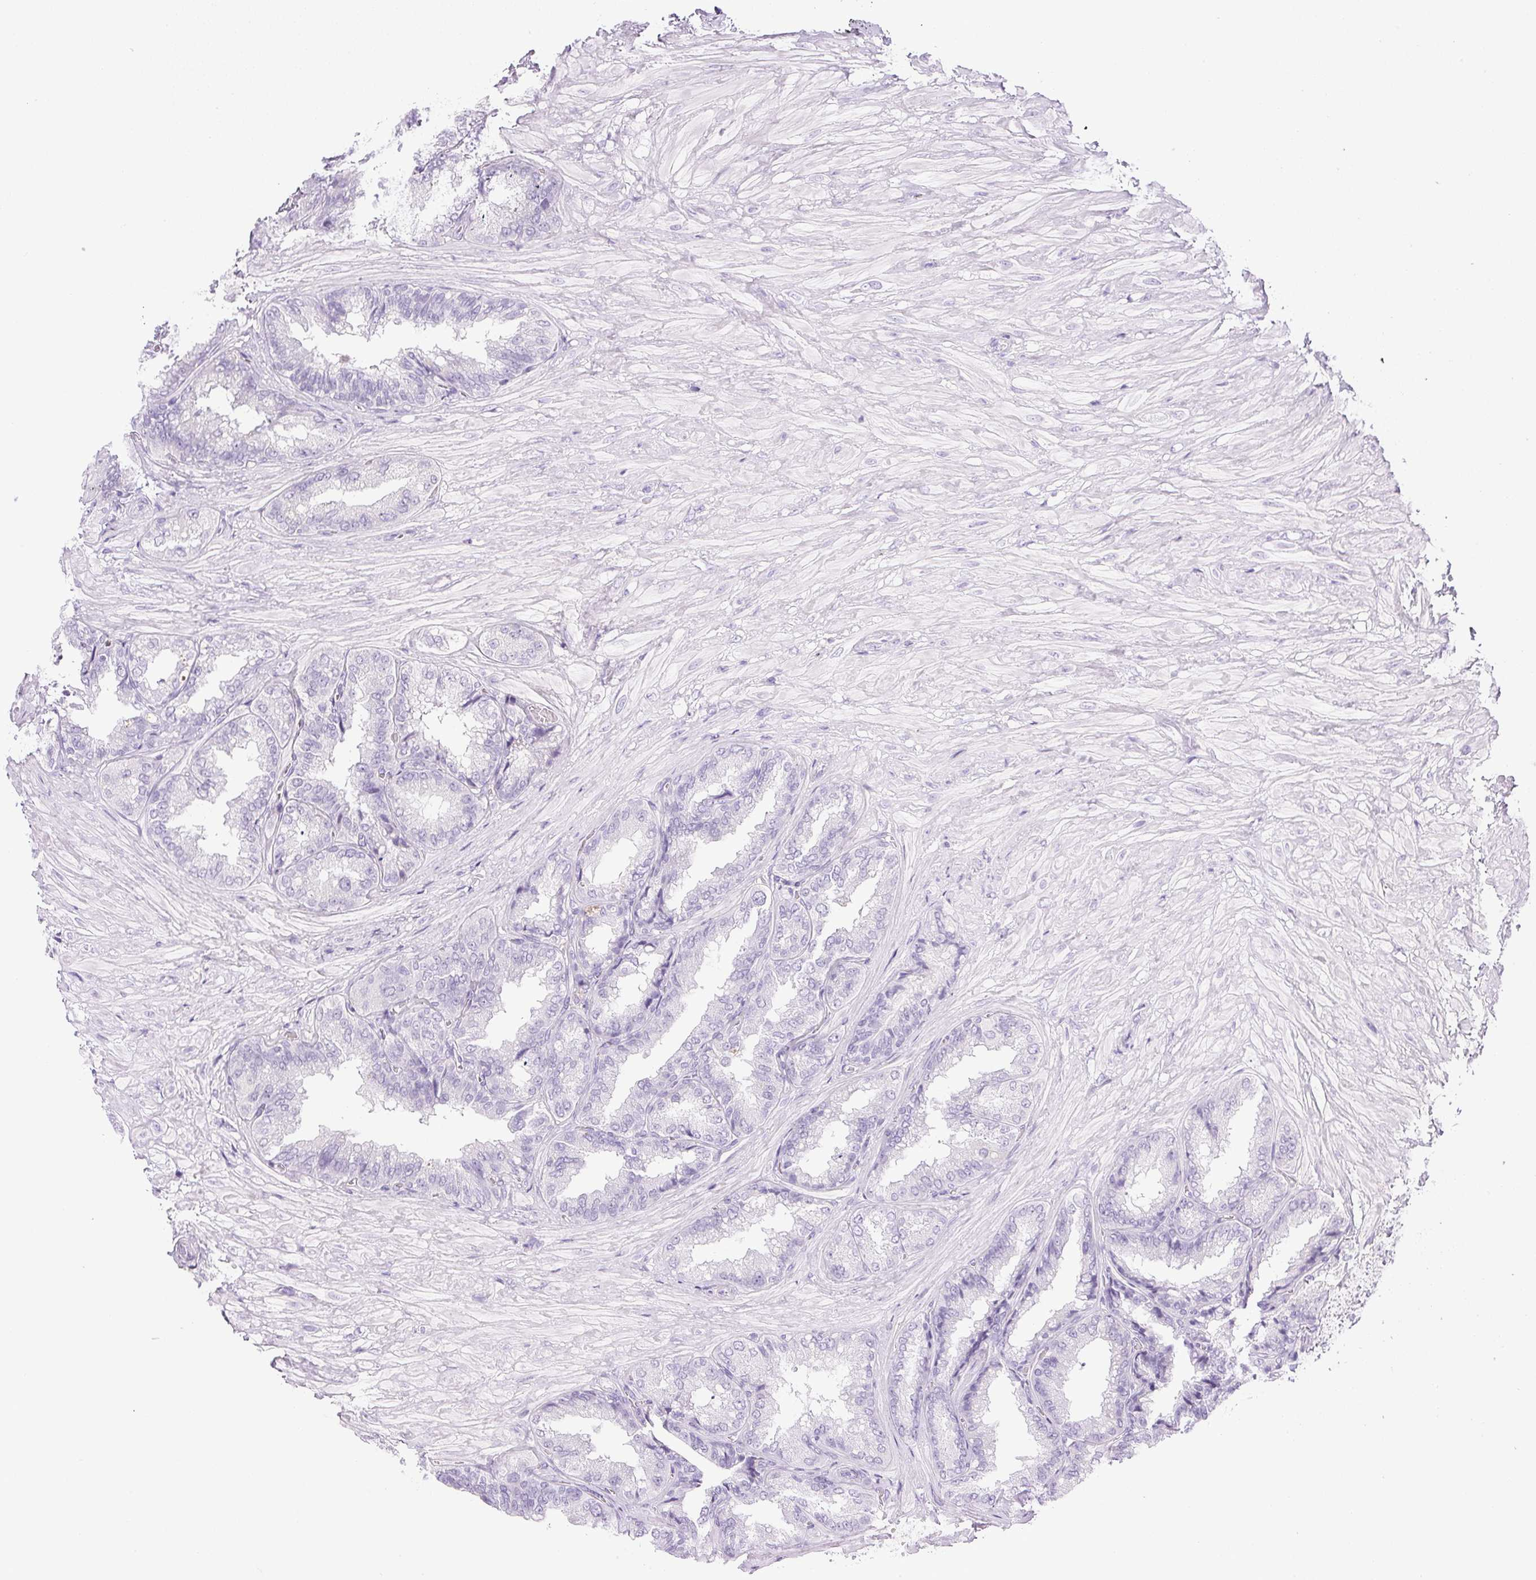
{"staining": {"intensity": "negative", "quantity": "none", "location": "none"}, "tissue": "seminal vesicle", "cell_type": "Glandular cells", "image_type": "normal", "snomed": [{"axis": "morphology", "description": "Normal tissue, NOS"}, {"axis": "topography", "description": "Seminal veicle"}], "caption": "This is a image of immunohistochemistry (IHC) staining of normal seminal vesicle, which shows no positivity in glandular cells. (Stains: DAB (3,3'-diaminobenzidine) immunohistochemistry with hematoxylin counter stain, Microscopy: brightfield microscopy at high magnification).", "gene": "CPB1", "patient": {"sex": "male", "age": 68}}